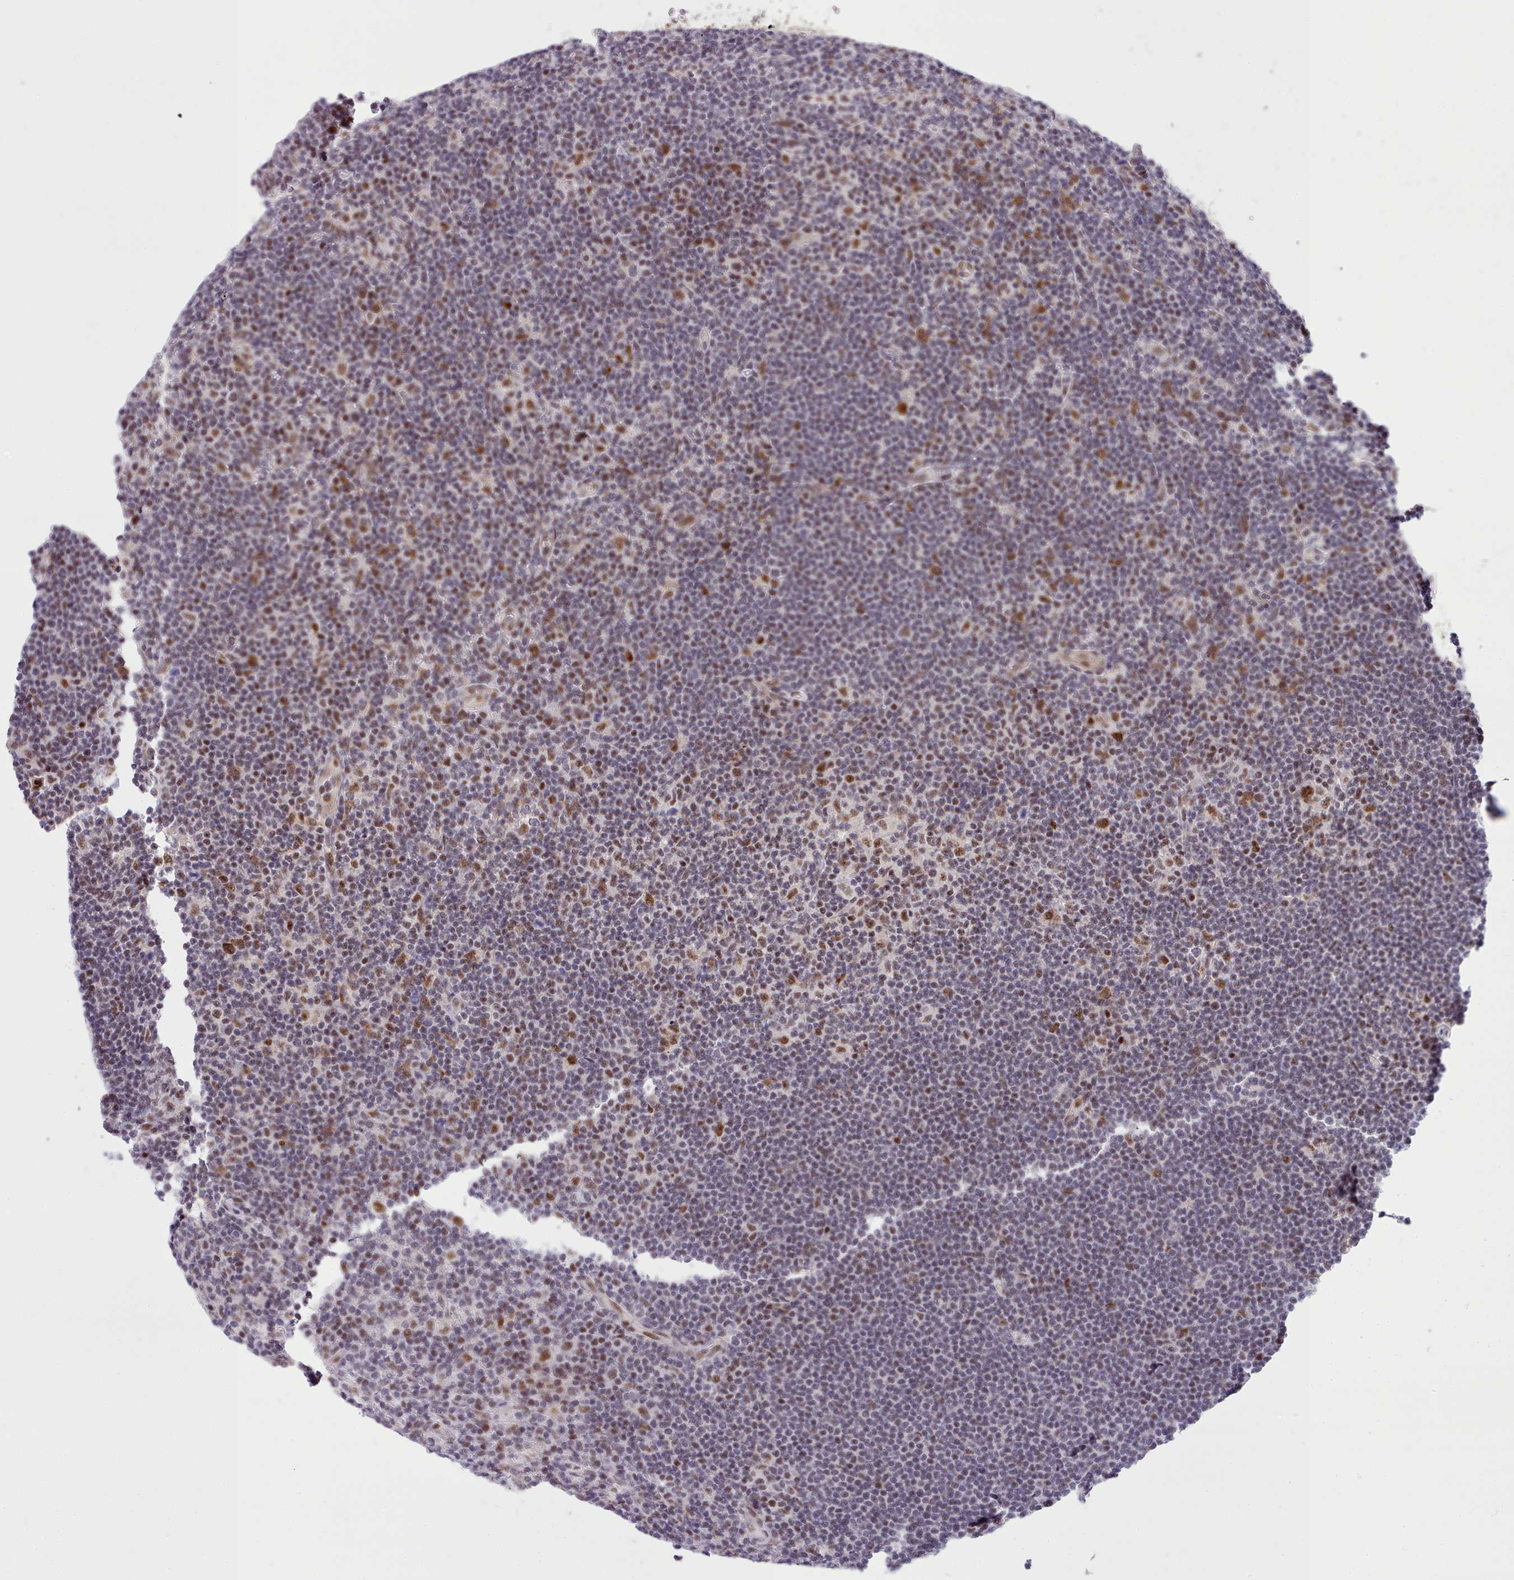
{"staining": {"intensity": "strong", "quantity": "25%-75%", "location": "nuclear"}, "tissue": "lymphoma", "cell_type": "Tumor cells", "image_type": "cancer", "snomed": [{"axis": "morphology", "description": "Hodgkin's disease, NOS"}, {"axis": "topography", "description": "Lymph node"}], "caption": "A micrograph of human Hodgkin's disease stained for a protein reveals strong nuclear brown staining in tumor cells.", "gene": "HOXB7", "patient": {"sex": "female", "age": 57}}